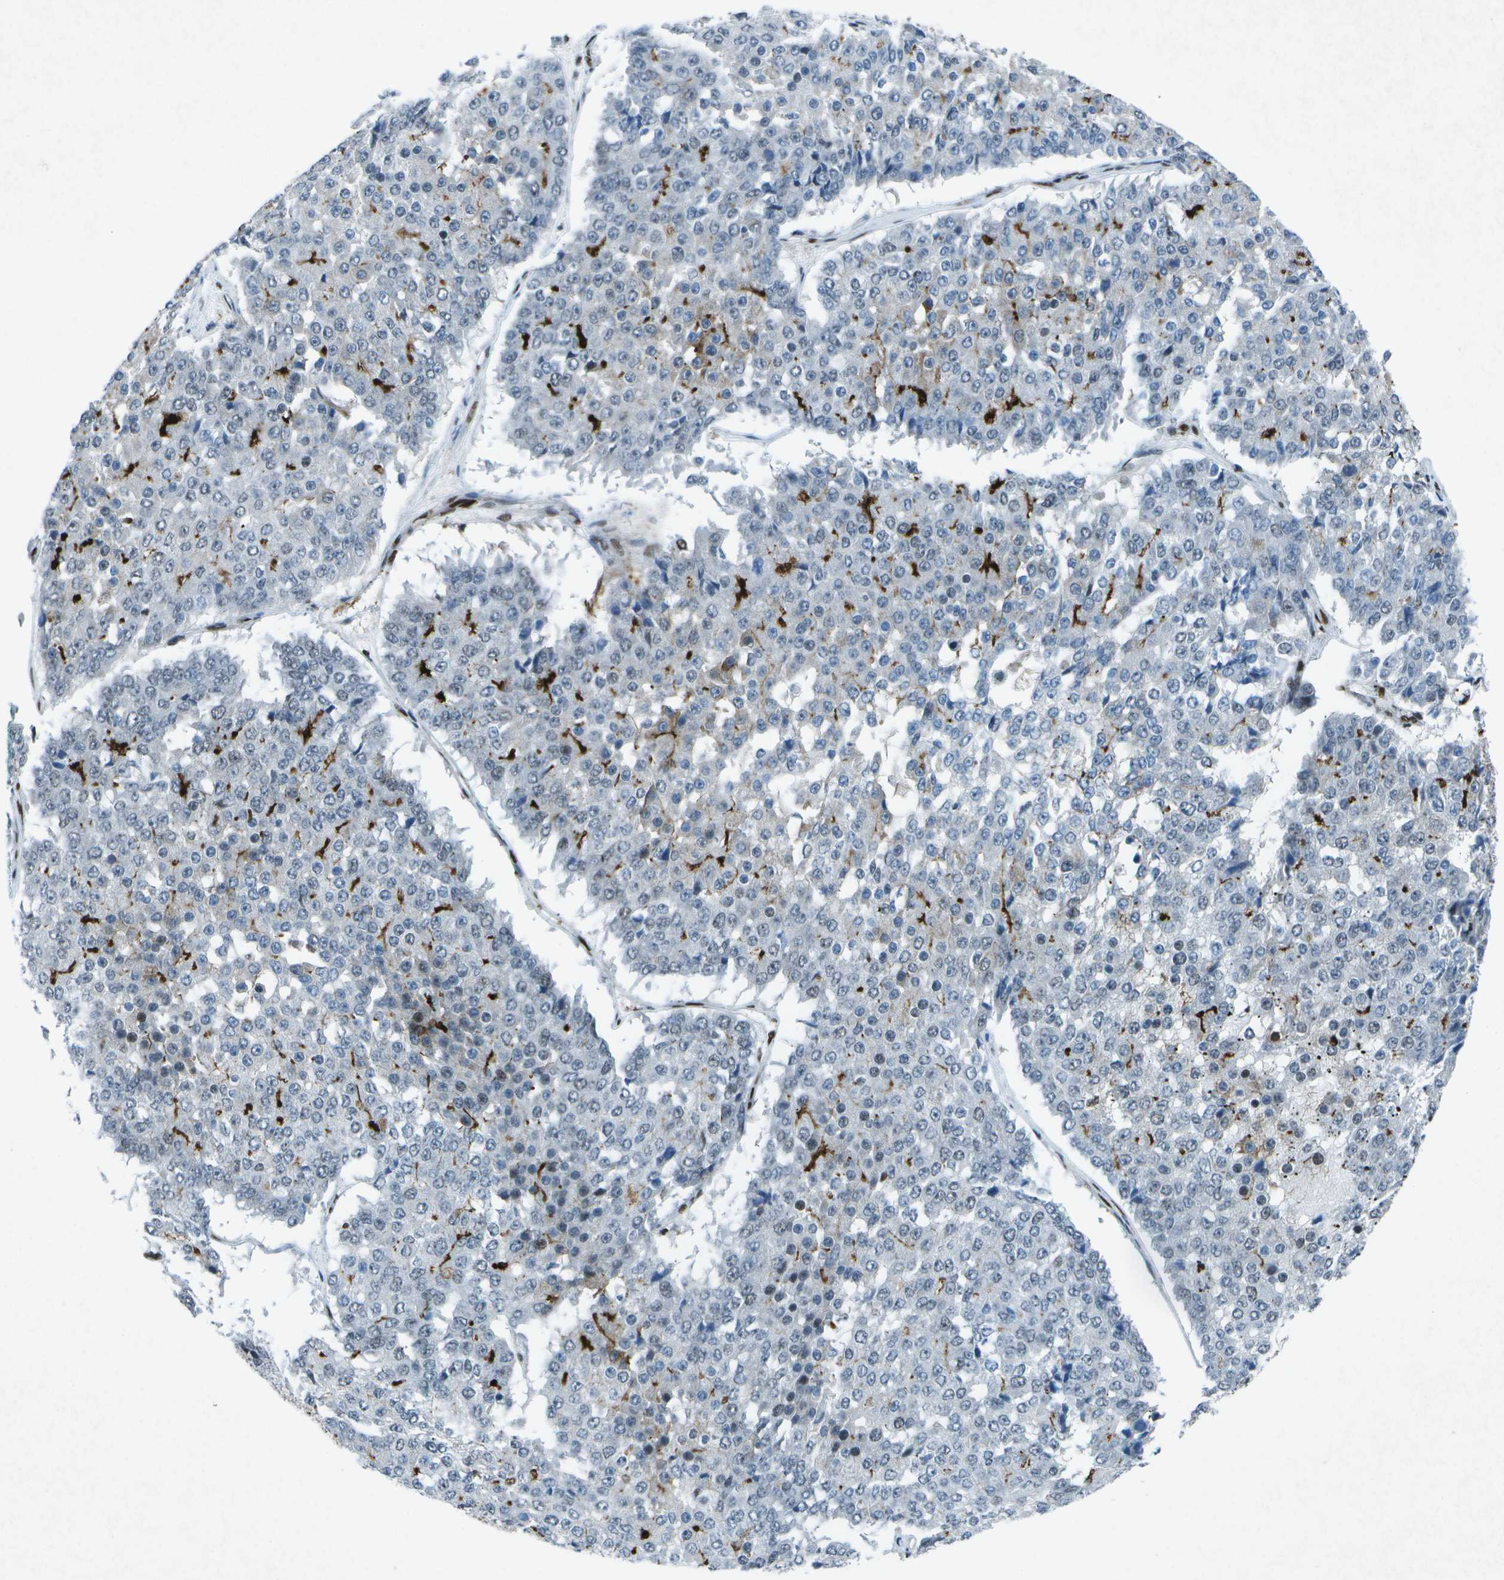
{"staining": {"intensity": "weak", "quantity": "<25%", "location": "nuclear"}, "tissue": "pancreatic cancer", "cell_type": "Tumor cells", "image_type": "cancer", "snomed": [{"axis": "morphology", "description": "Adenocarcinoma, NOS"}, {"axis": "topography", "description": "Pancreas"}], "caption": "Immunohistochemistry of human pancreatic adenocarcinoma displays no positivity in tumor cells. (DAB (3,3'-diaminobenzidine) IHC, high magnification).", "gene": "MTA2", "patient": {"sex": "male", "age": 50}}